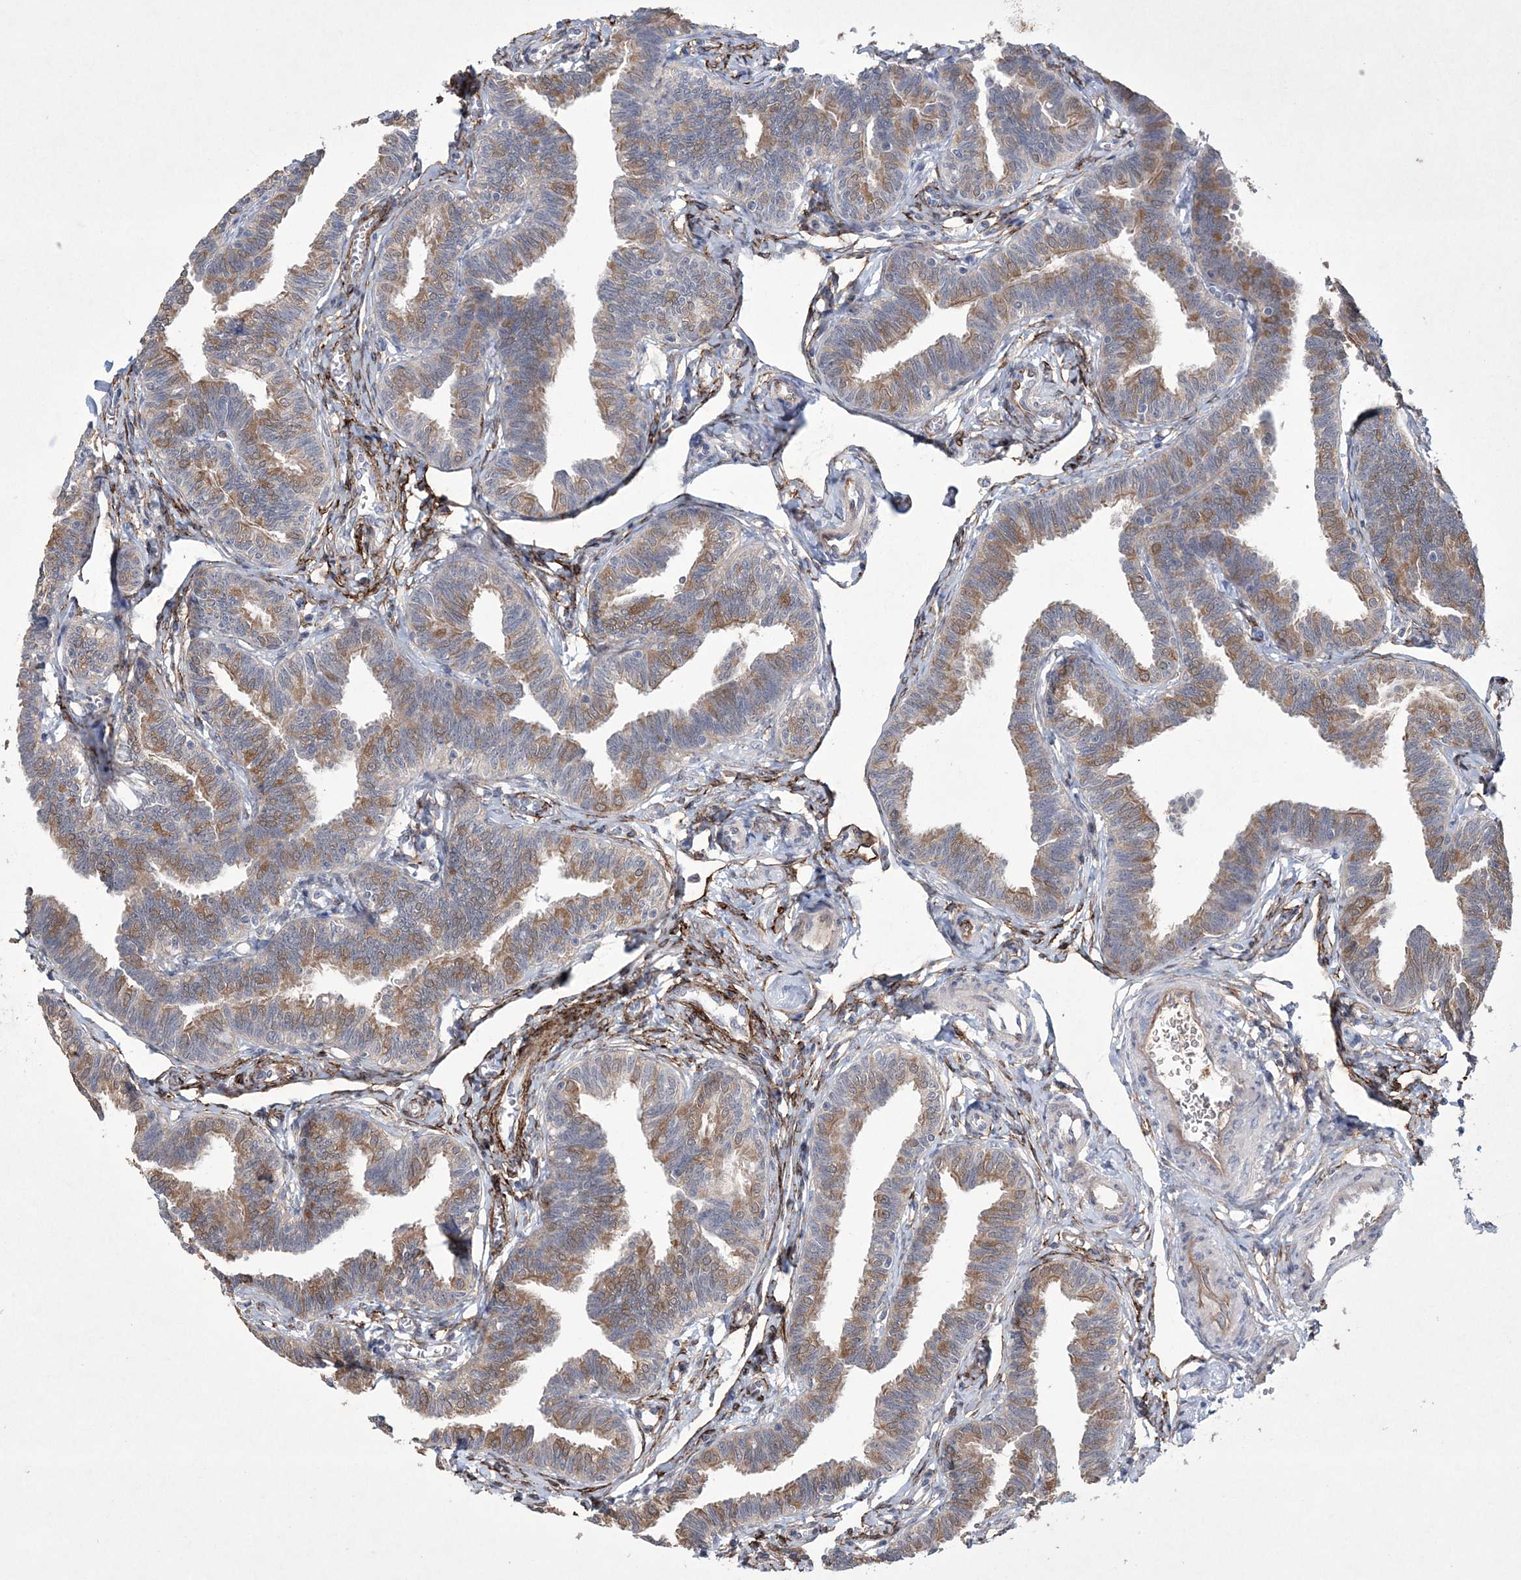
{"staining": {"intensity": "moderate", "quantity": "25%-75%", "location": "cytoplasmic/membranous"}, "tissue": "fallopian tube", "cell_type": "Glandular cells", "image_type": "normal", "snomed": [{"axis": "morphology", "description": "Normal tissue, NOS"}, {"axis": "topography", "description": "Fallopian tube"}, {"axis": "topography", "description": "Ovary"}], "caption": "Human fallopian tube stained with a brown dye demonstrates moderate cytoplasmic/membranous positive positivity in about 25%-75% of glandular cells.", "gene": "DPCD", "patient": {"sex": "female", "age": 23}}